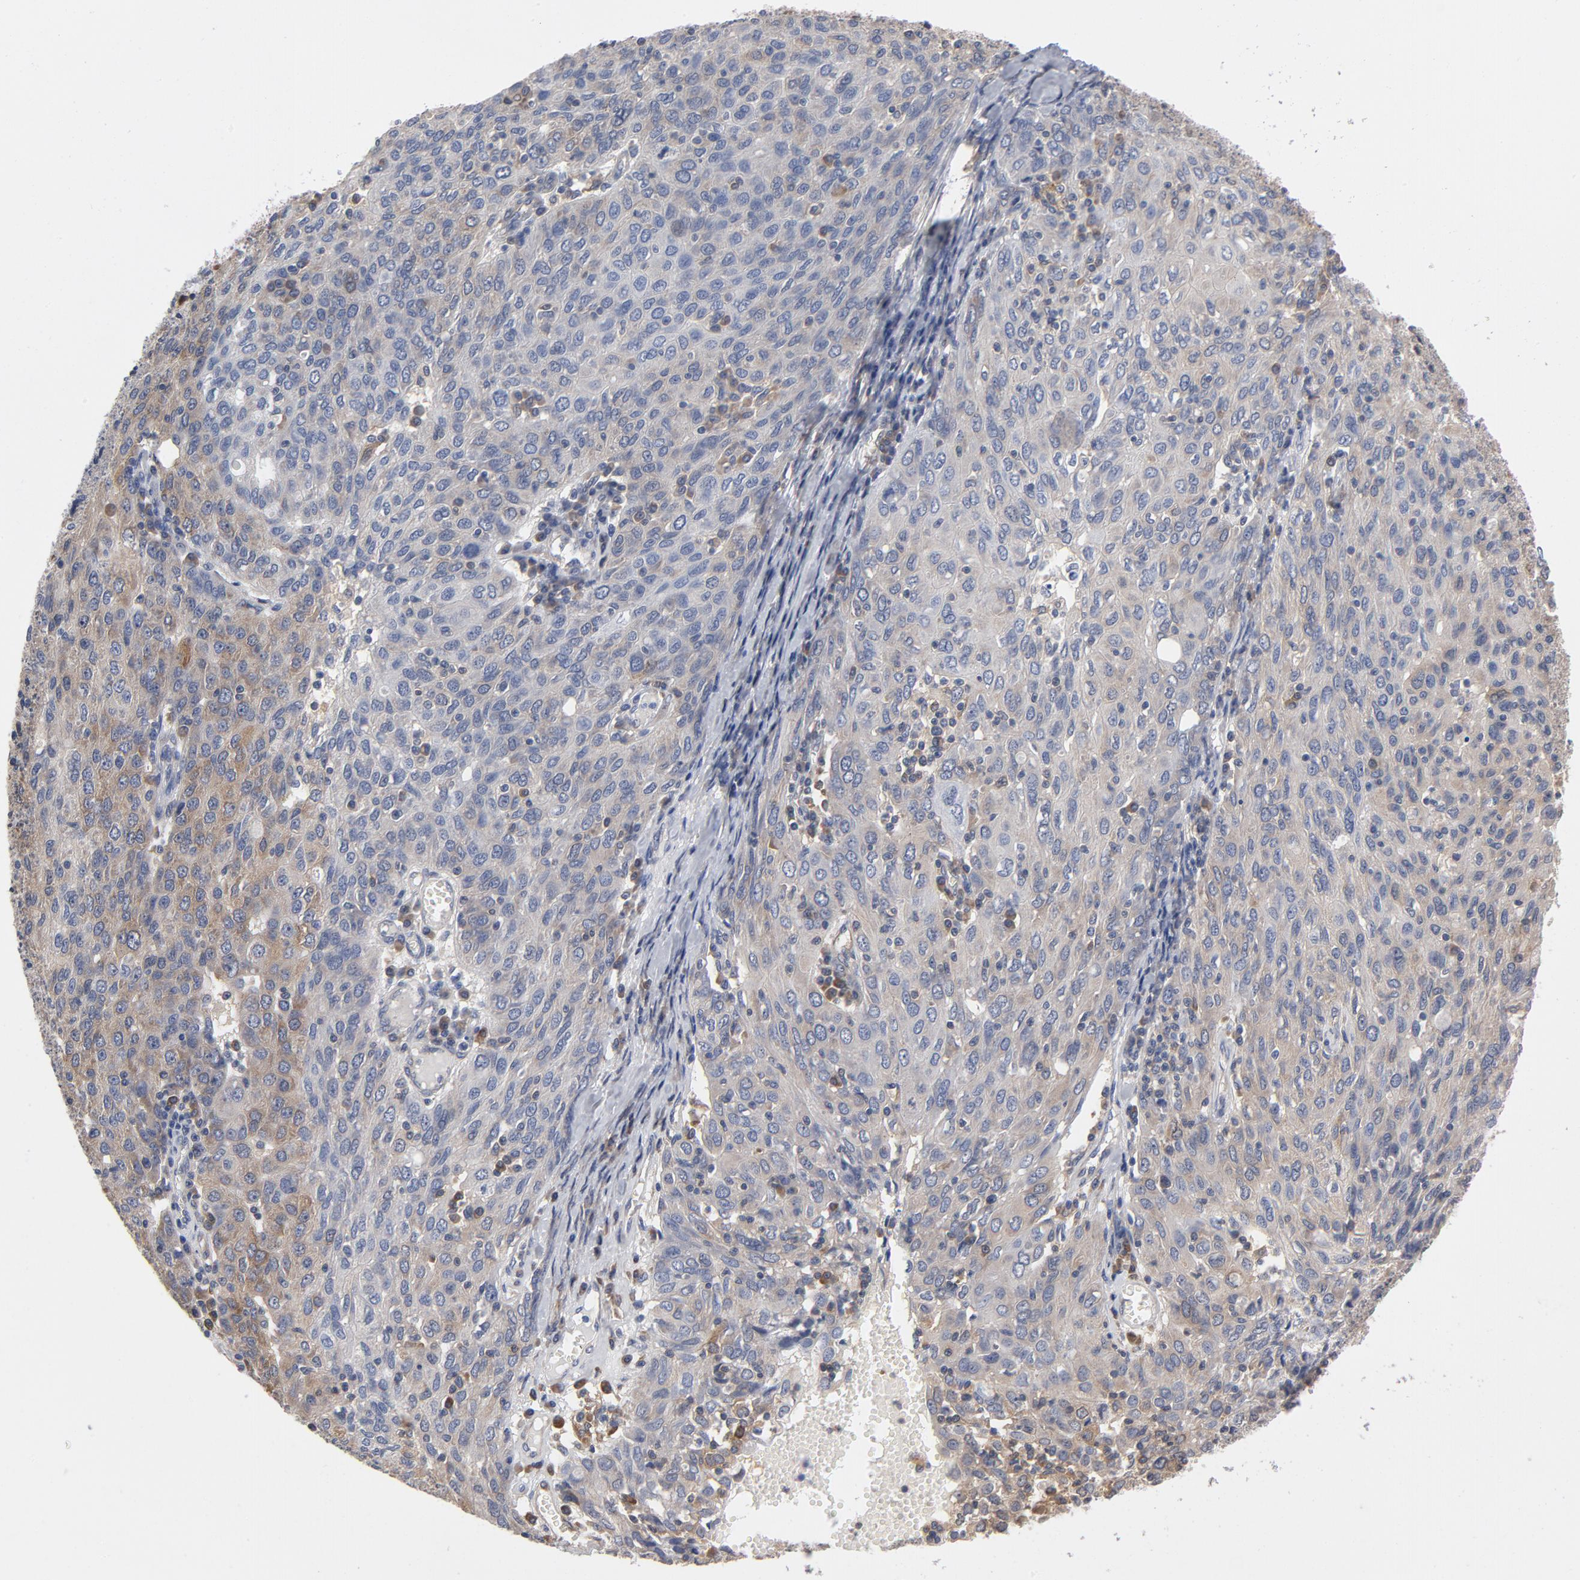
{"staining": {"intensity": "negative", "quantity": "none", "location": "none"}, "tissue": "ovarian cancer", "cell_type": "Tumor cells", "image_type": "cancer", "snomed": [{"axis": "morphology", "description": "Carcinoma, endometroid"}, {"axis": "topography", "description": "Ovary"}], "caption": "High magnification brightfield microscopy of ovarian endometroid carcinoma stained with DAB (3,3'-diaminobenzidine) (brown) and counterstained with hematoxylin (blue): tumor cells show no significant positivity.", "gene": "ASMTL", "patient": {"sex": "female", "age": 50}}